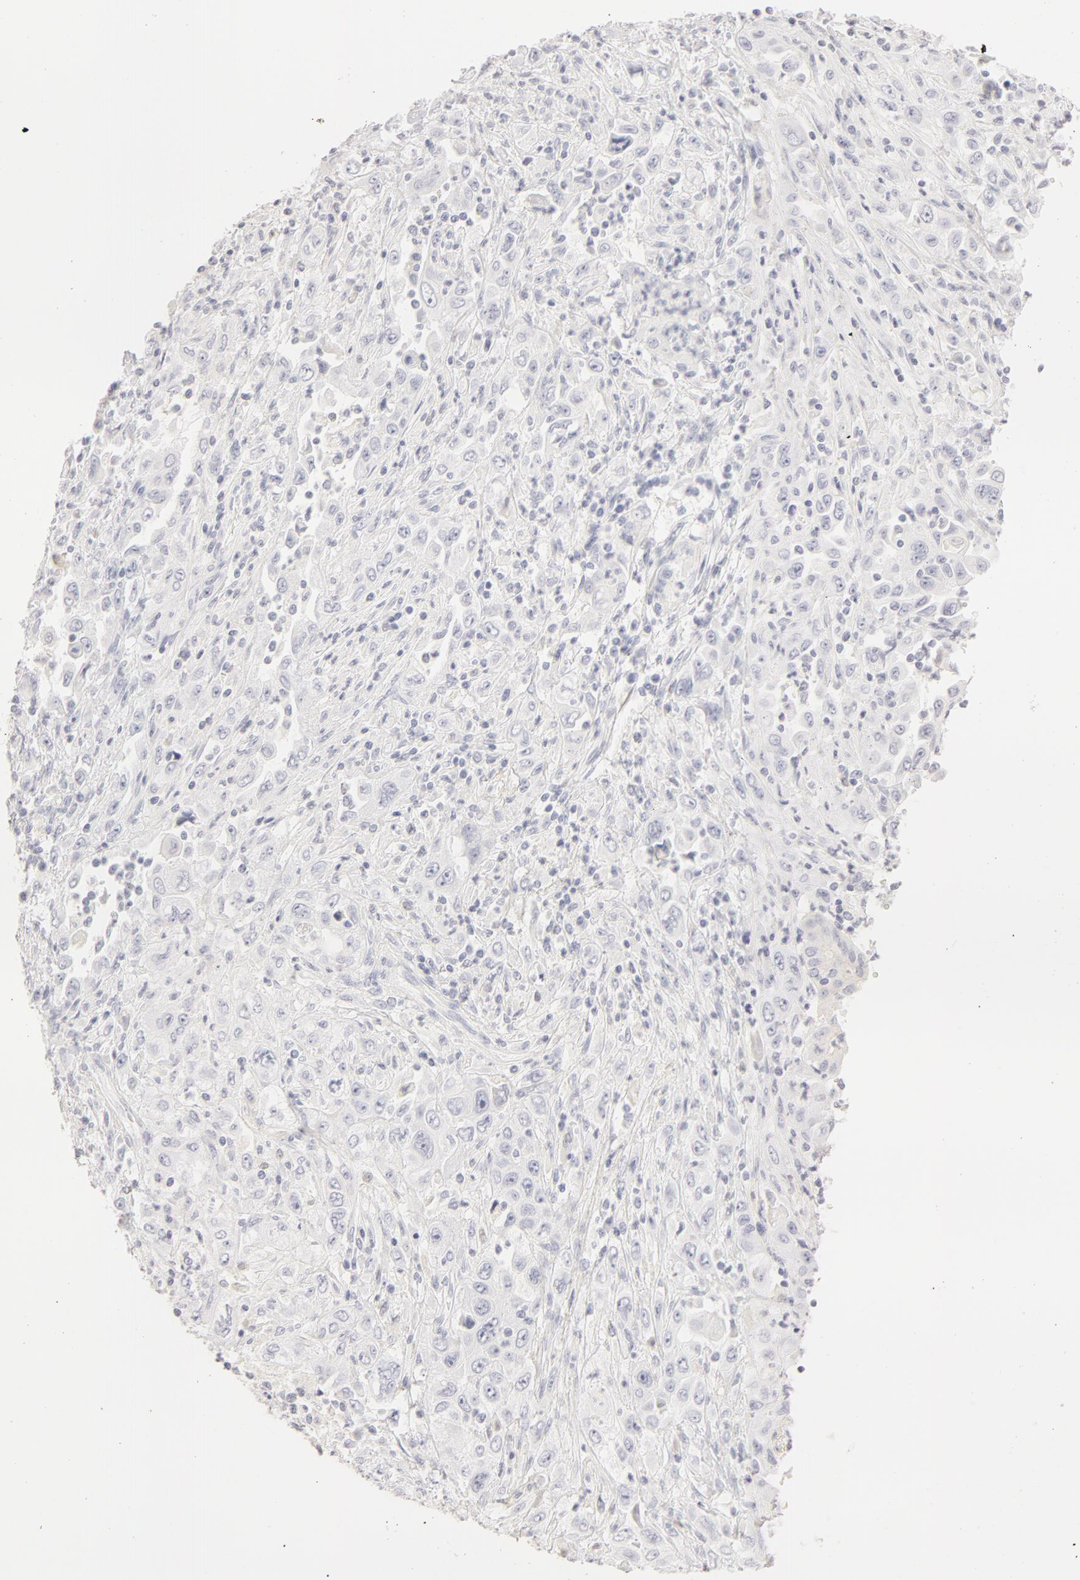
{"staining": {"intensity": "negative", "quantity": "none", "location": "none"}, "tissue": "pancreatic cancer", "cell_type": "Tumor cells", "image_type": "cancer", "snomed": [{"axis": "morphology", "description": "Adenocarcinoma, NOS"}, {"axis": "topography", "description": "Pancreas"}], "caption": "Tumor cells are negative for brown protein staining in pancreatic cancer. Nuclei are stained in blue.", "gene": "LGALS7B", "patient": {"sex": "male", "age": 70}}